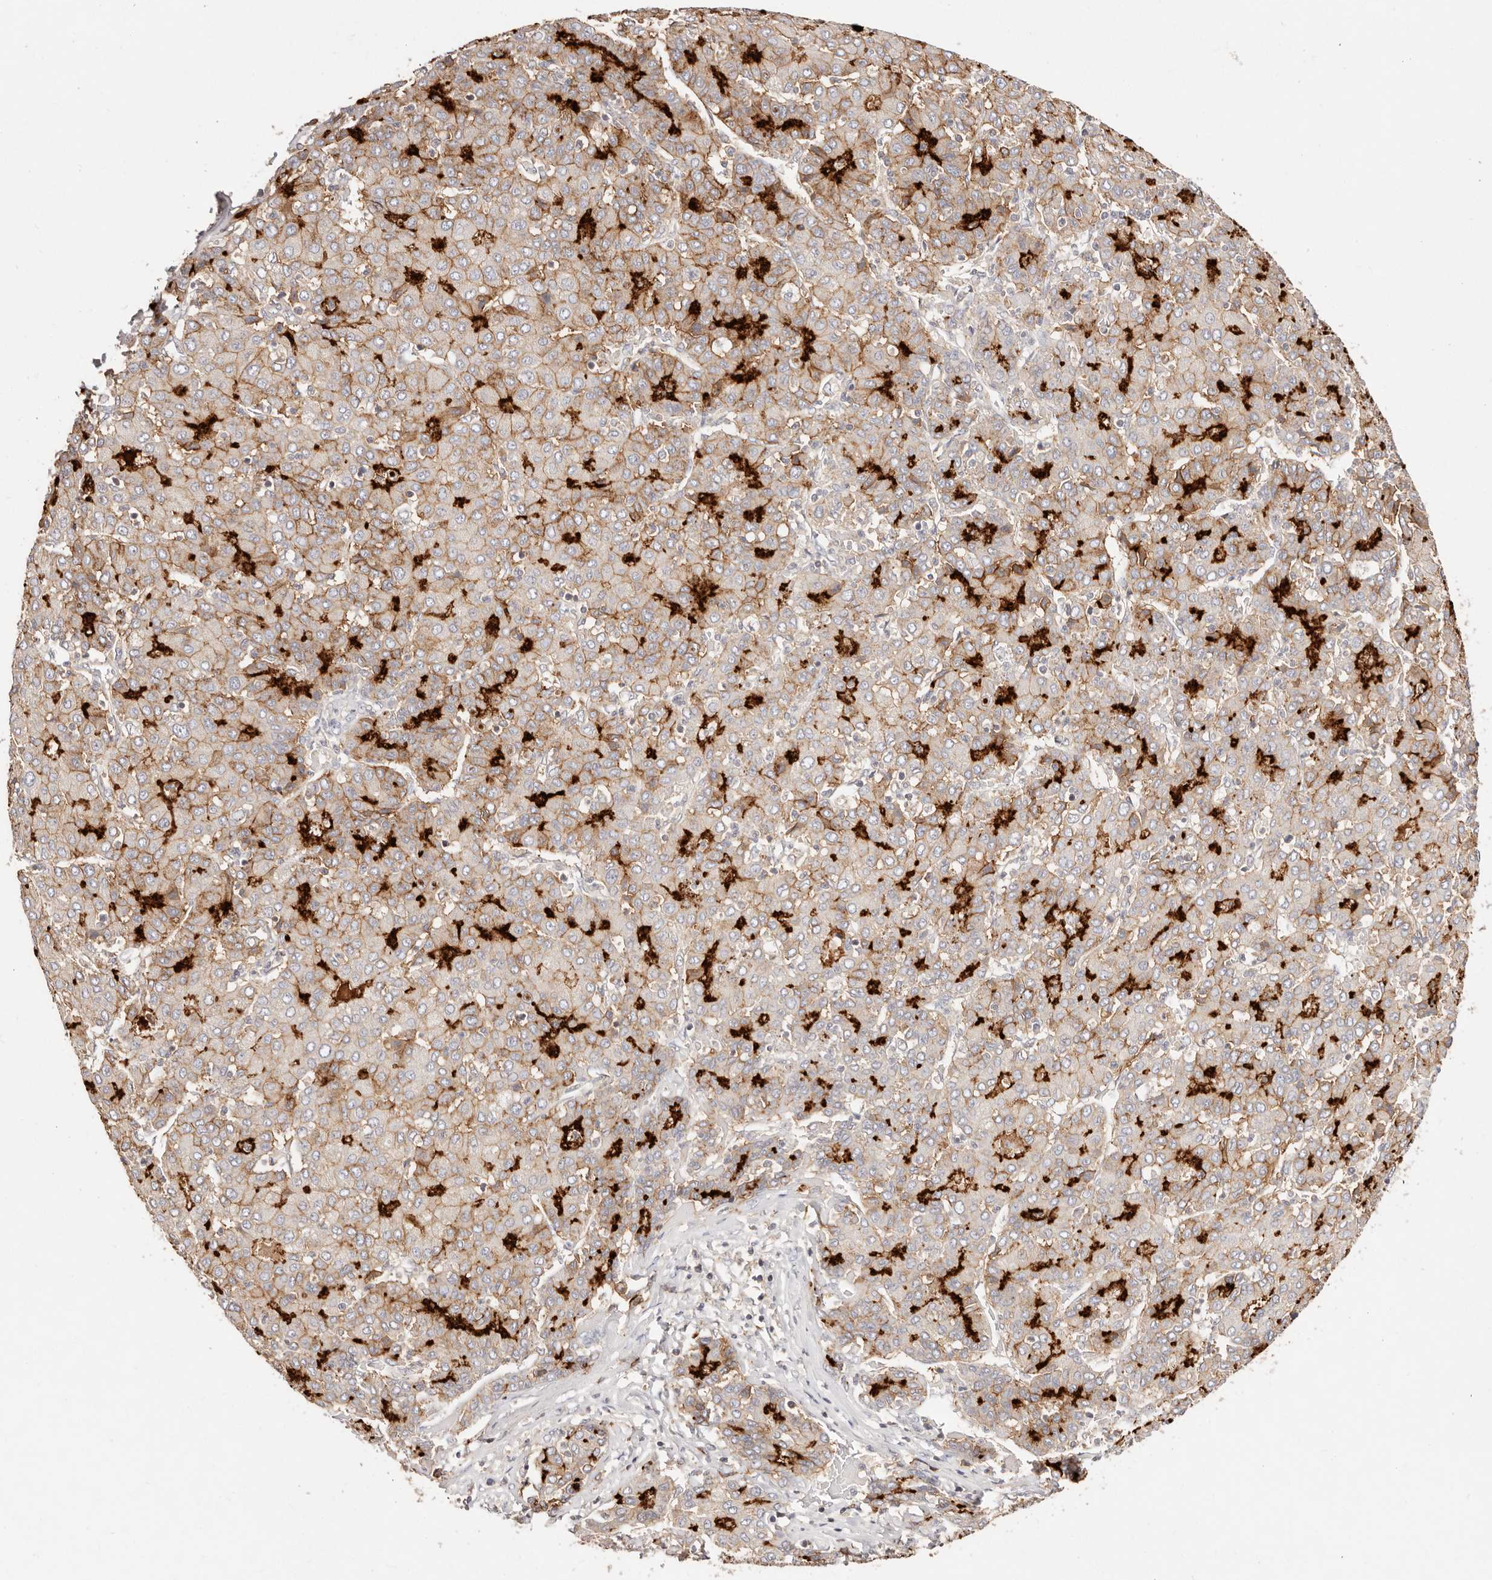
{"staining": {"intensity": "strong", "quantity": "25%-75%", "location": "cytoplasmic/membranous"}, "tissue": "liver cancer", "cell_type": "Tumor cells", "image_type": "cancer", "snomed": [{"axis": "morphology", "description": "Carcinoma, Hepatocellular, NOS"}, {"axis": "topography", "description": "Liver"}], "caption": "Human hepatocellular carcinoma (liver) stained for a protein (brown) reveals strong cytoplasmic/membranous positive expression in about 25%-75% of tumor cells.", "gene": "CXADR", "patient": {"sex": "male", "age": 65}}